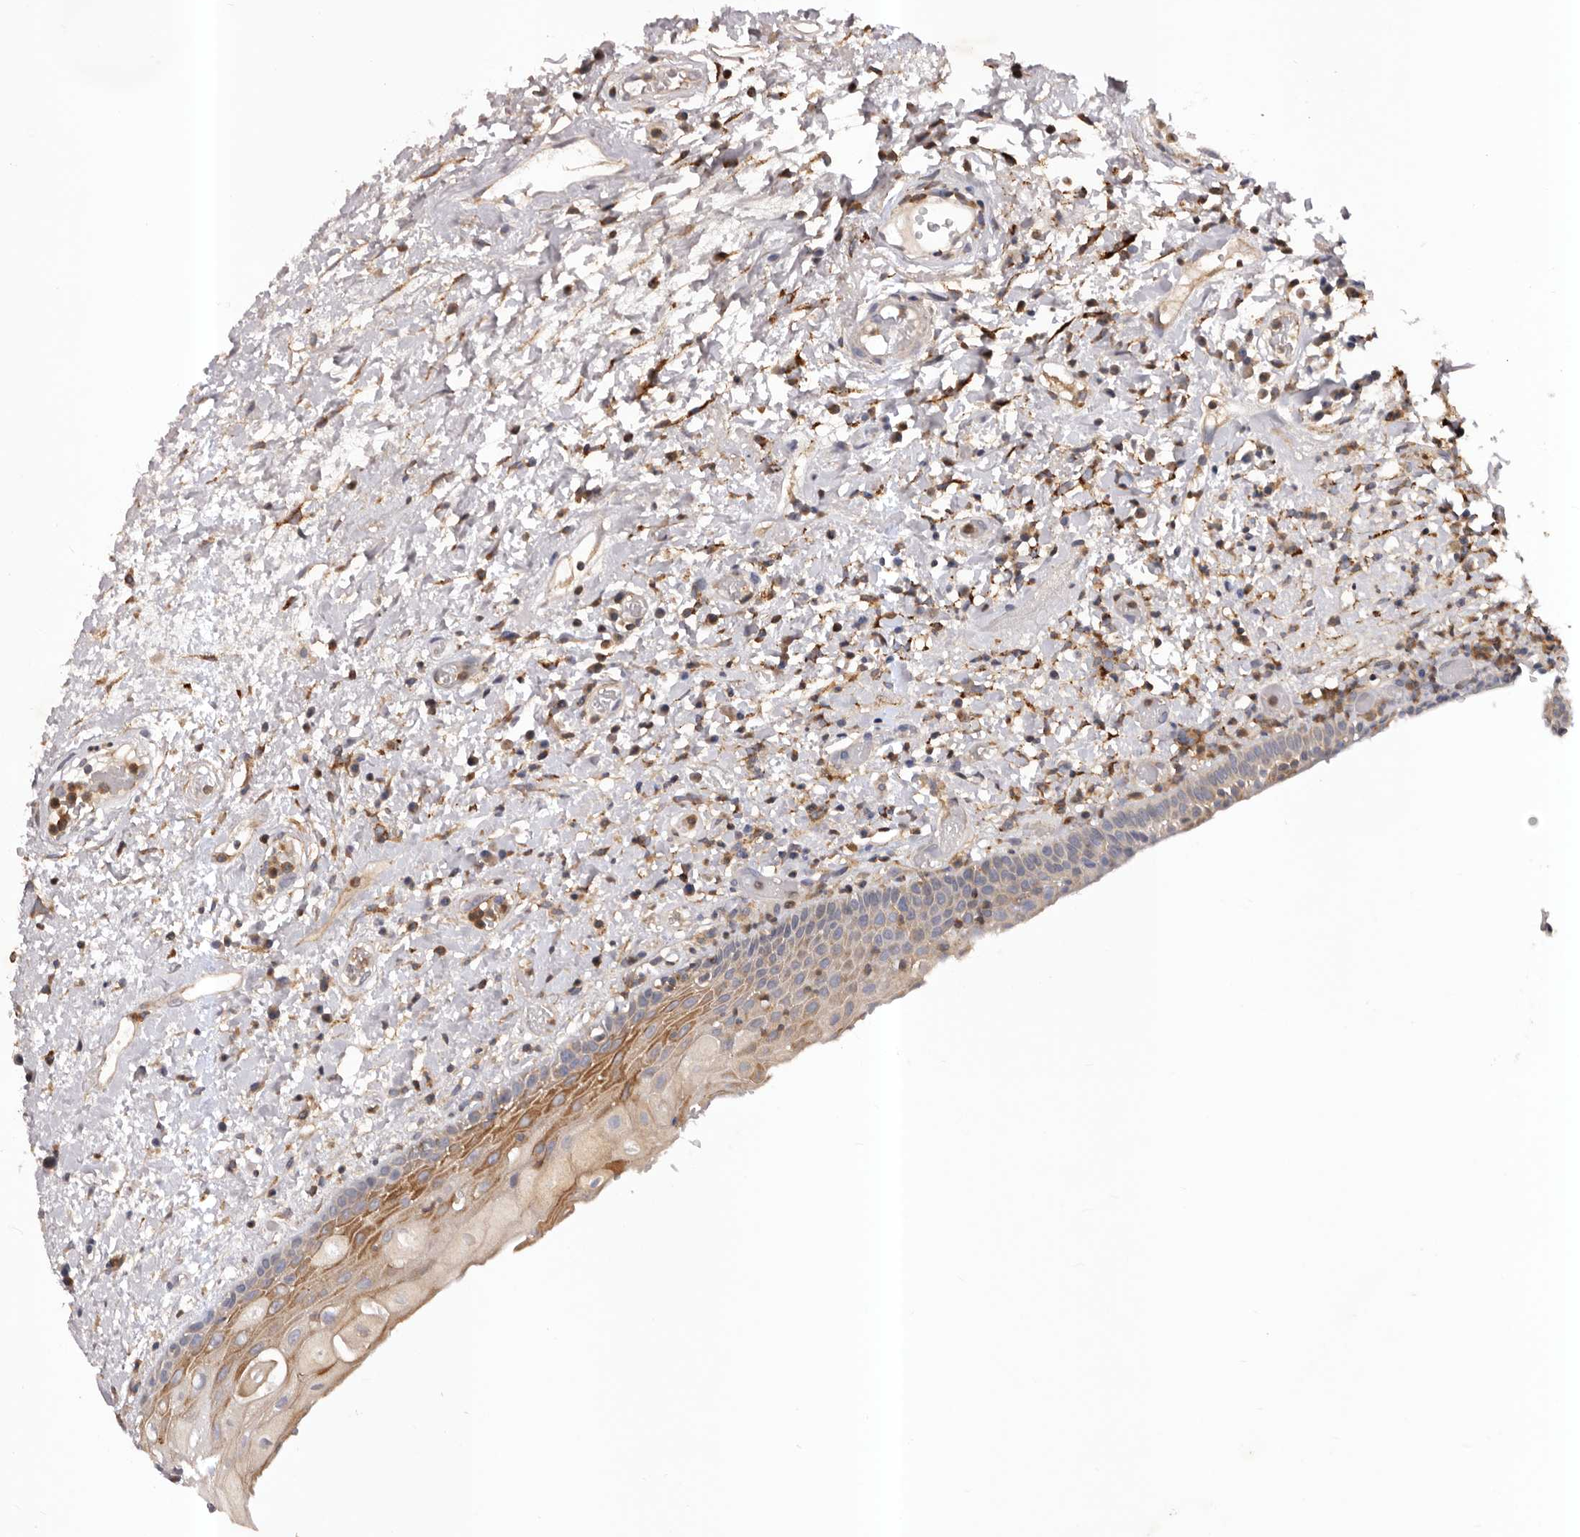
{"staining": {"intensity": "moderate", "quantity": "25%-75%", "location": "cytoplasmic/membranous"}, "tissue": "oral mucosa", "cell_type": "Squamous epithelial cells", "image_type": "normal", "snomed": [{"axis": "morphology", "description": "Normal tissue, NOS"}, {"axis": "topography", "description": "Oral tissue"}], "caption": "Immunohistochemistry micrograph of normal oral mucosa: oral mucosa stained using IHC exhibits medium levels of moderate protein expression localized specifically in the cytoplasmic/membranous of squamous epithelial cells, appearing as a cytoplasmic/membranous brown color.", "gene": "GLIPR2", "patient": {"sex": "female", "age": 76}}